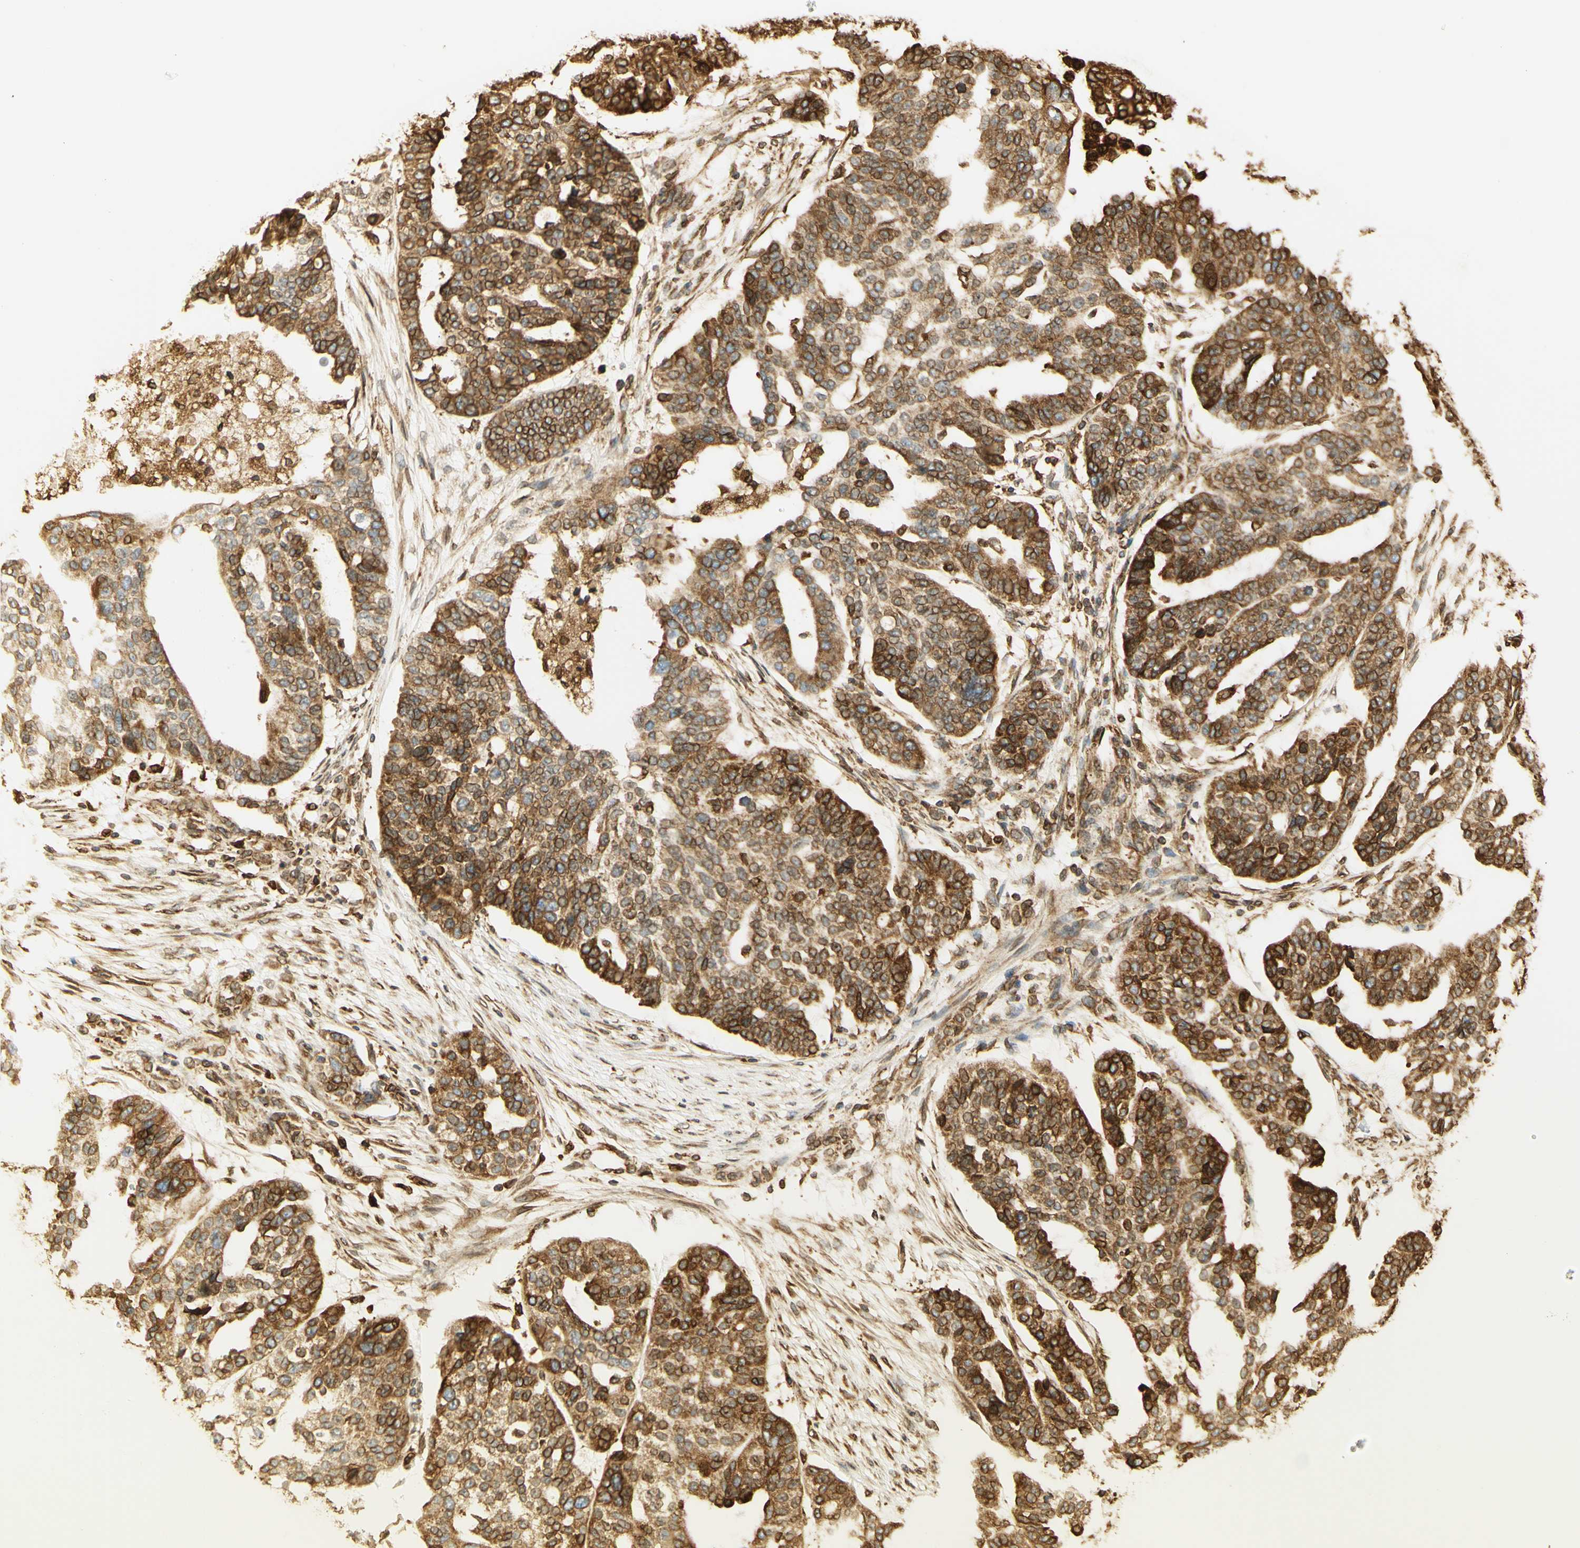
{"staining": {"intensity": "moderate", "quantity": ">75%", "location": "cytoplasmic/membranous"}, "tissue": "ovarian cancer", "cell_type": "Tumor cells", "image_type": "cancer", "snomed": [{"axis": "morphology", "description": "Cystadenocarcinoma, serous, NOS"}, {"axis": "topography", "description": "Ovary"}], "caption": "Ovarian cancer stained for a protein (brown) displays moderate cytoplasmic/membranous positive positivity in approximately >75% of tumor cells.", "gene": "CANX", "patient": {"sex": "female", "age": 59}}